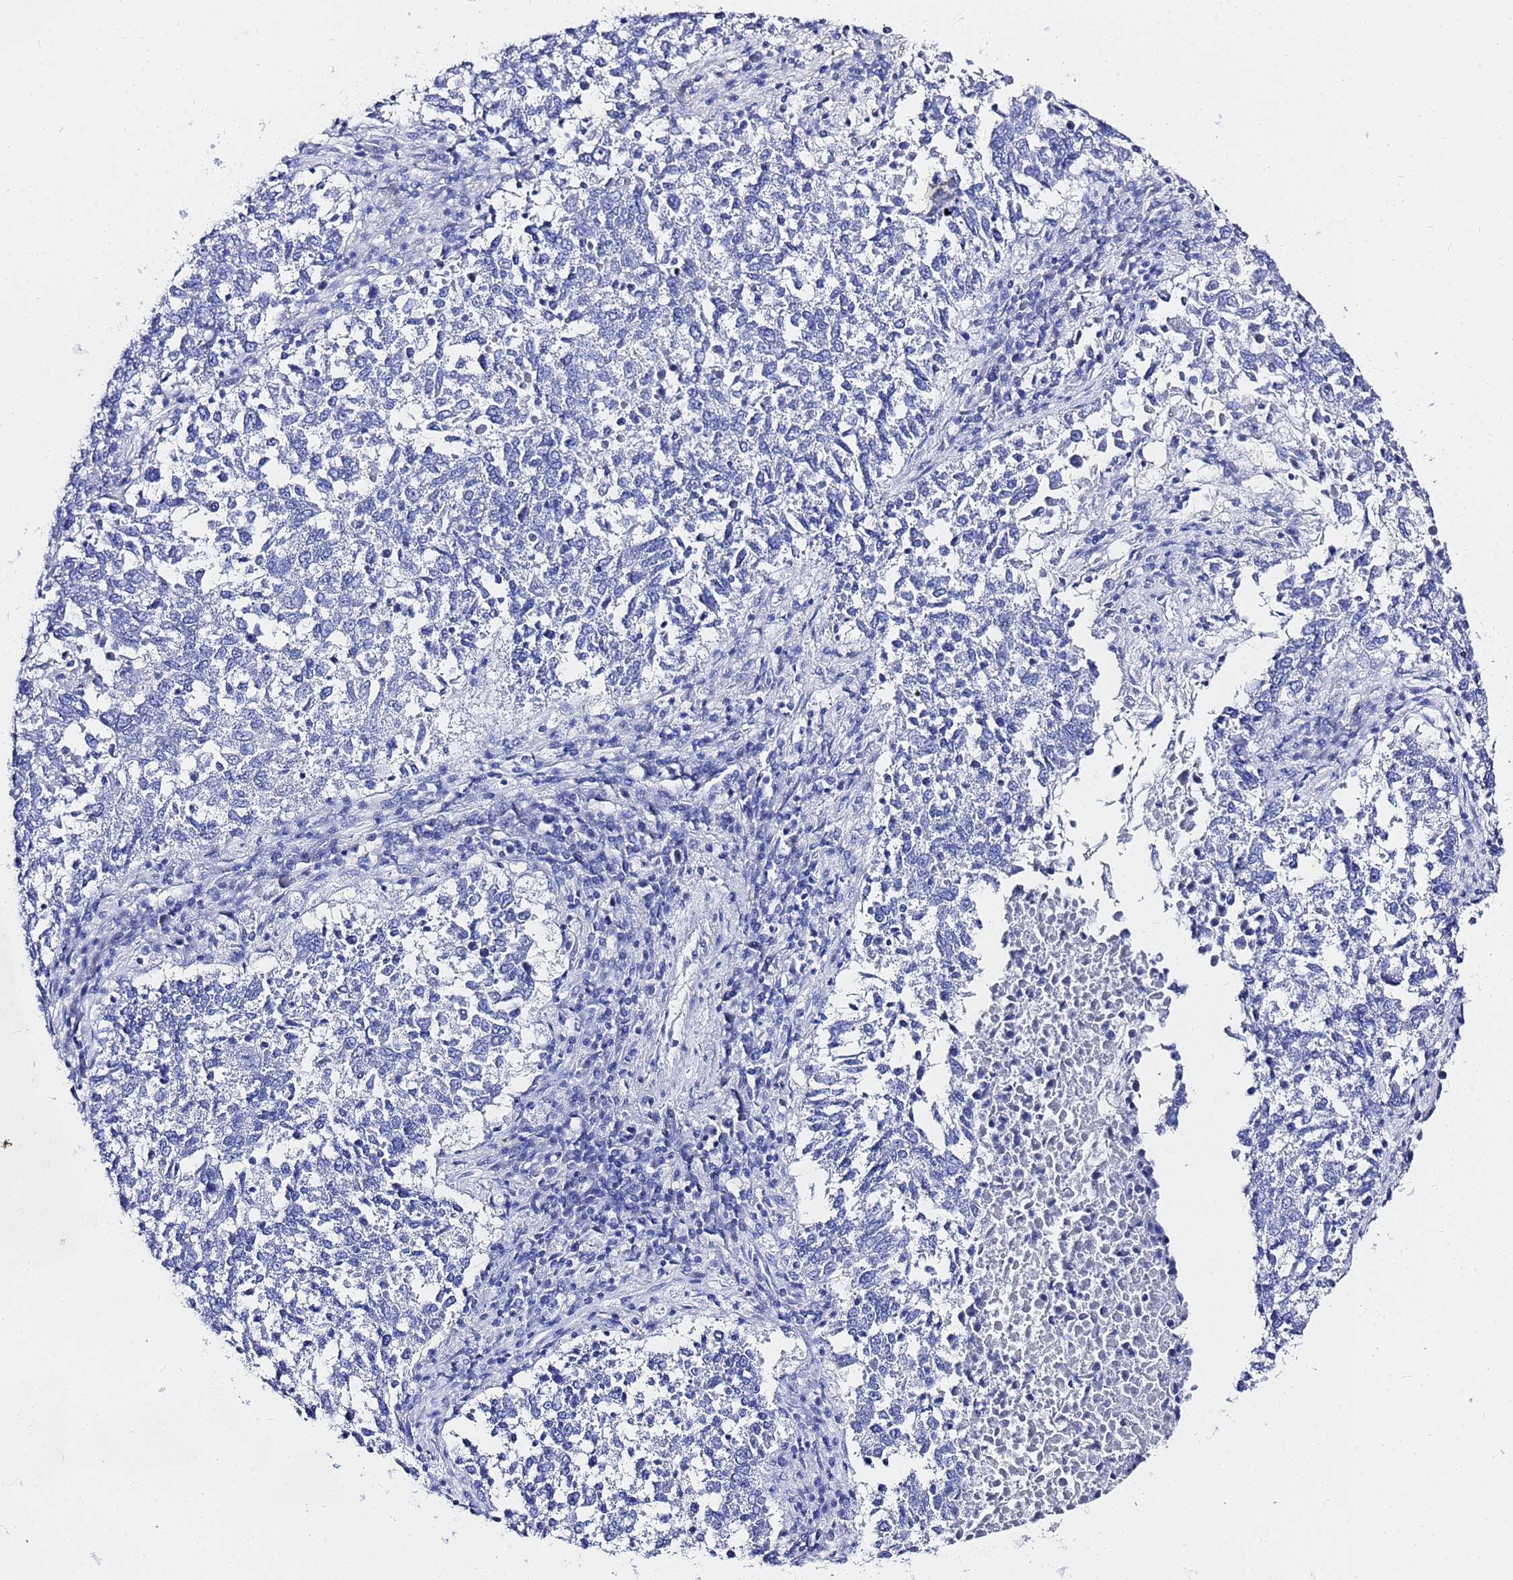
{"staining": {"intensity": "negative", "quantity": "none", "location": "none"}, "tissue": "lung cancer", "cell_type": "Tumor cells", "image_type": "cancer", "snomed": [{"axis": "morphology", "description": "Squamous cell carcinoma, NOS"}, {"axis": "topography", "description": "Lung"}], "caption": "Immunohistochemistry photomicrograph of neoplastic tissue: human lung cancer (squamous cell carcinoma) stained with DAB reveals no significant protein expression in tumor cells.", "gene": "GGT1", "patient": {"sex": "male", "age": 73}}